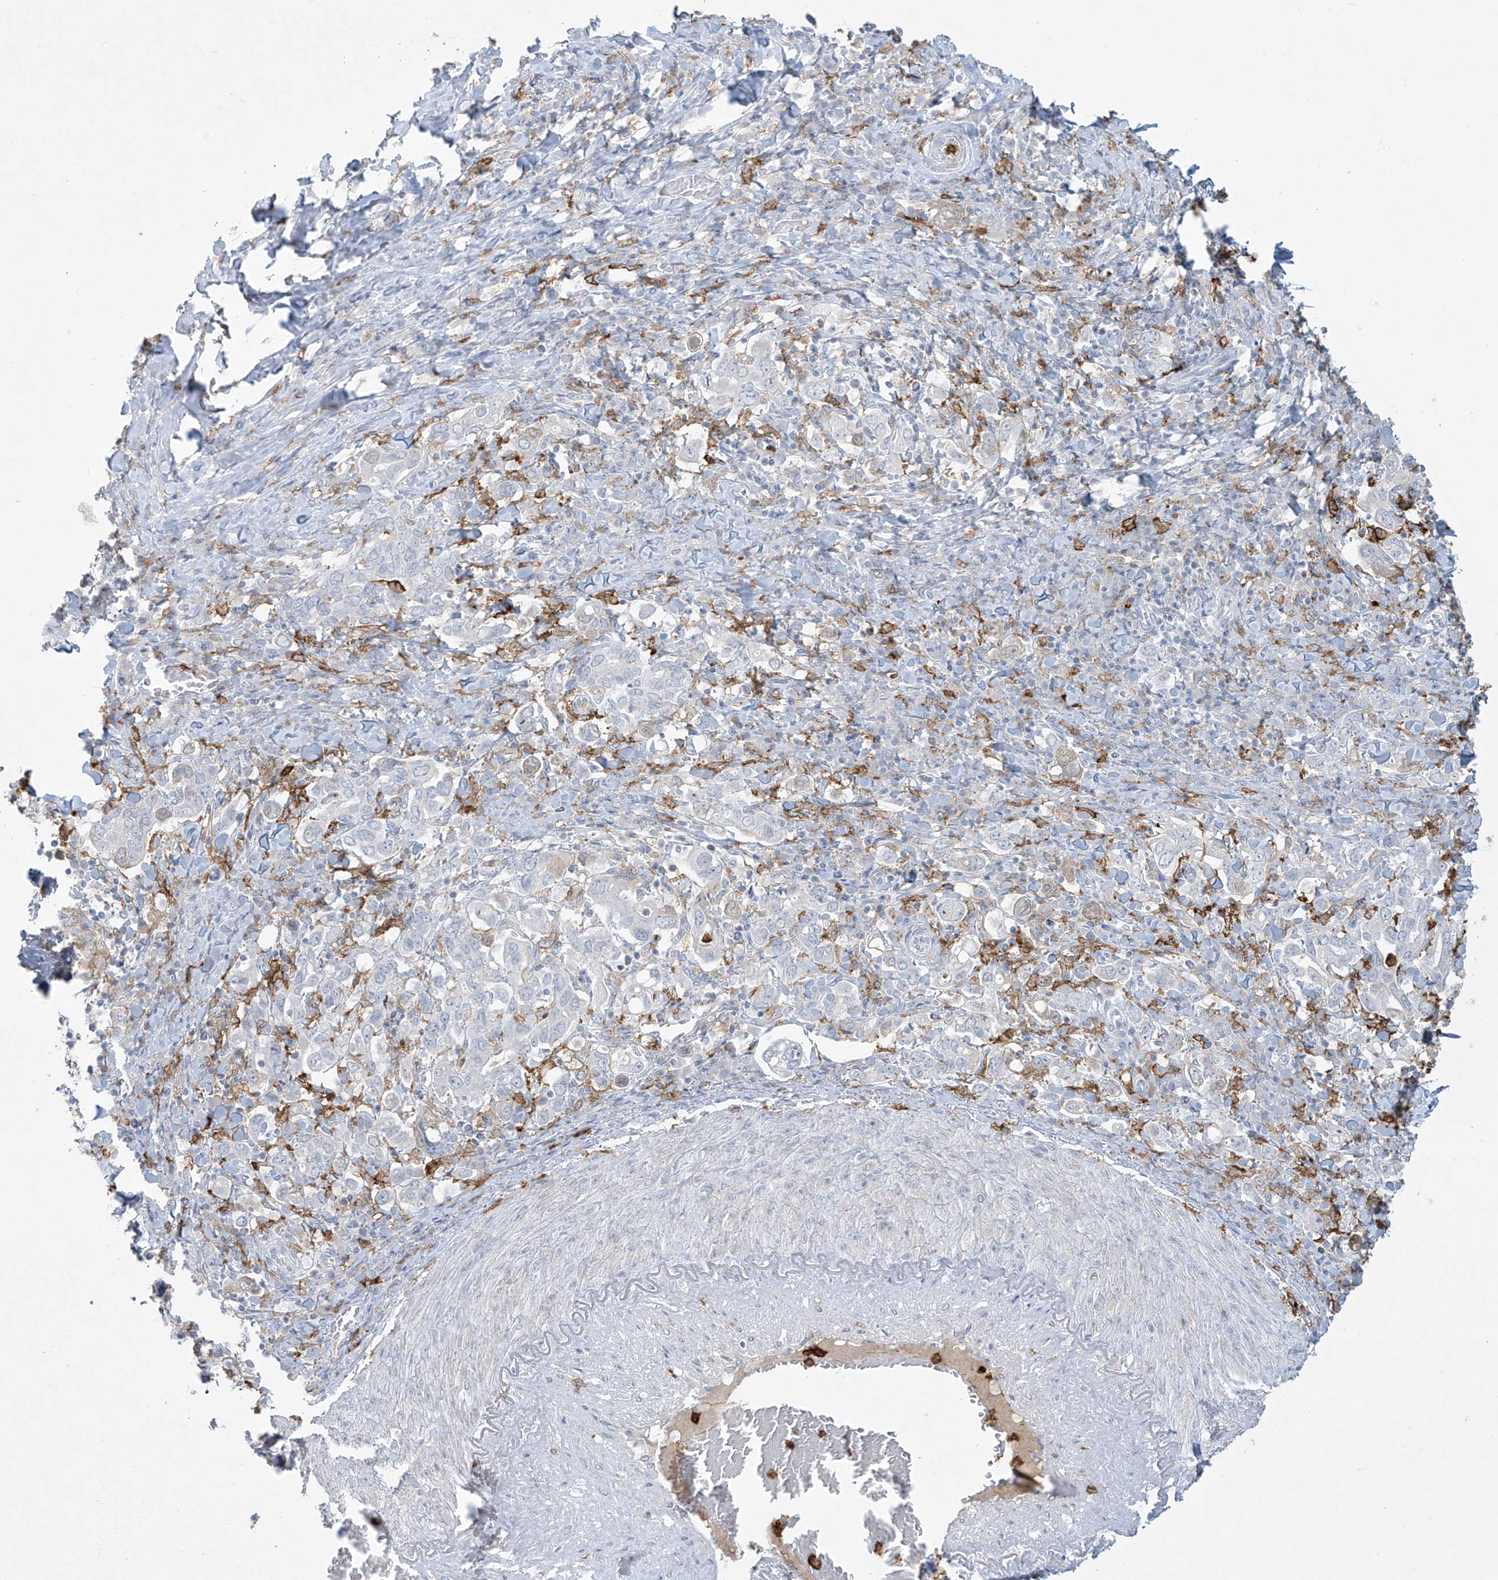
{"staining": {"intensity": "negative", "quantity": "none", "location": "none"}, "tissue": "stomach cancer", "cell_type": "Tumor cells", "image_type": "cancer", "snomed": [{"axis": "morphology", "description": "Adenocarcinoma, NOS"}, {"axis": "topography", "description": "Stomach, upper"}], "caption": "IHC of human stomach cancer (adenocarcinoma) demonstrates no expression in tumor cells.", "gene": "FCGR3A", "patient": {"sex": "male", "age": 62}}